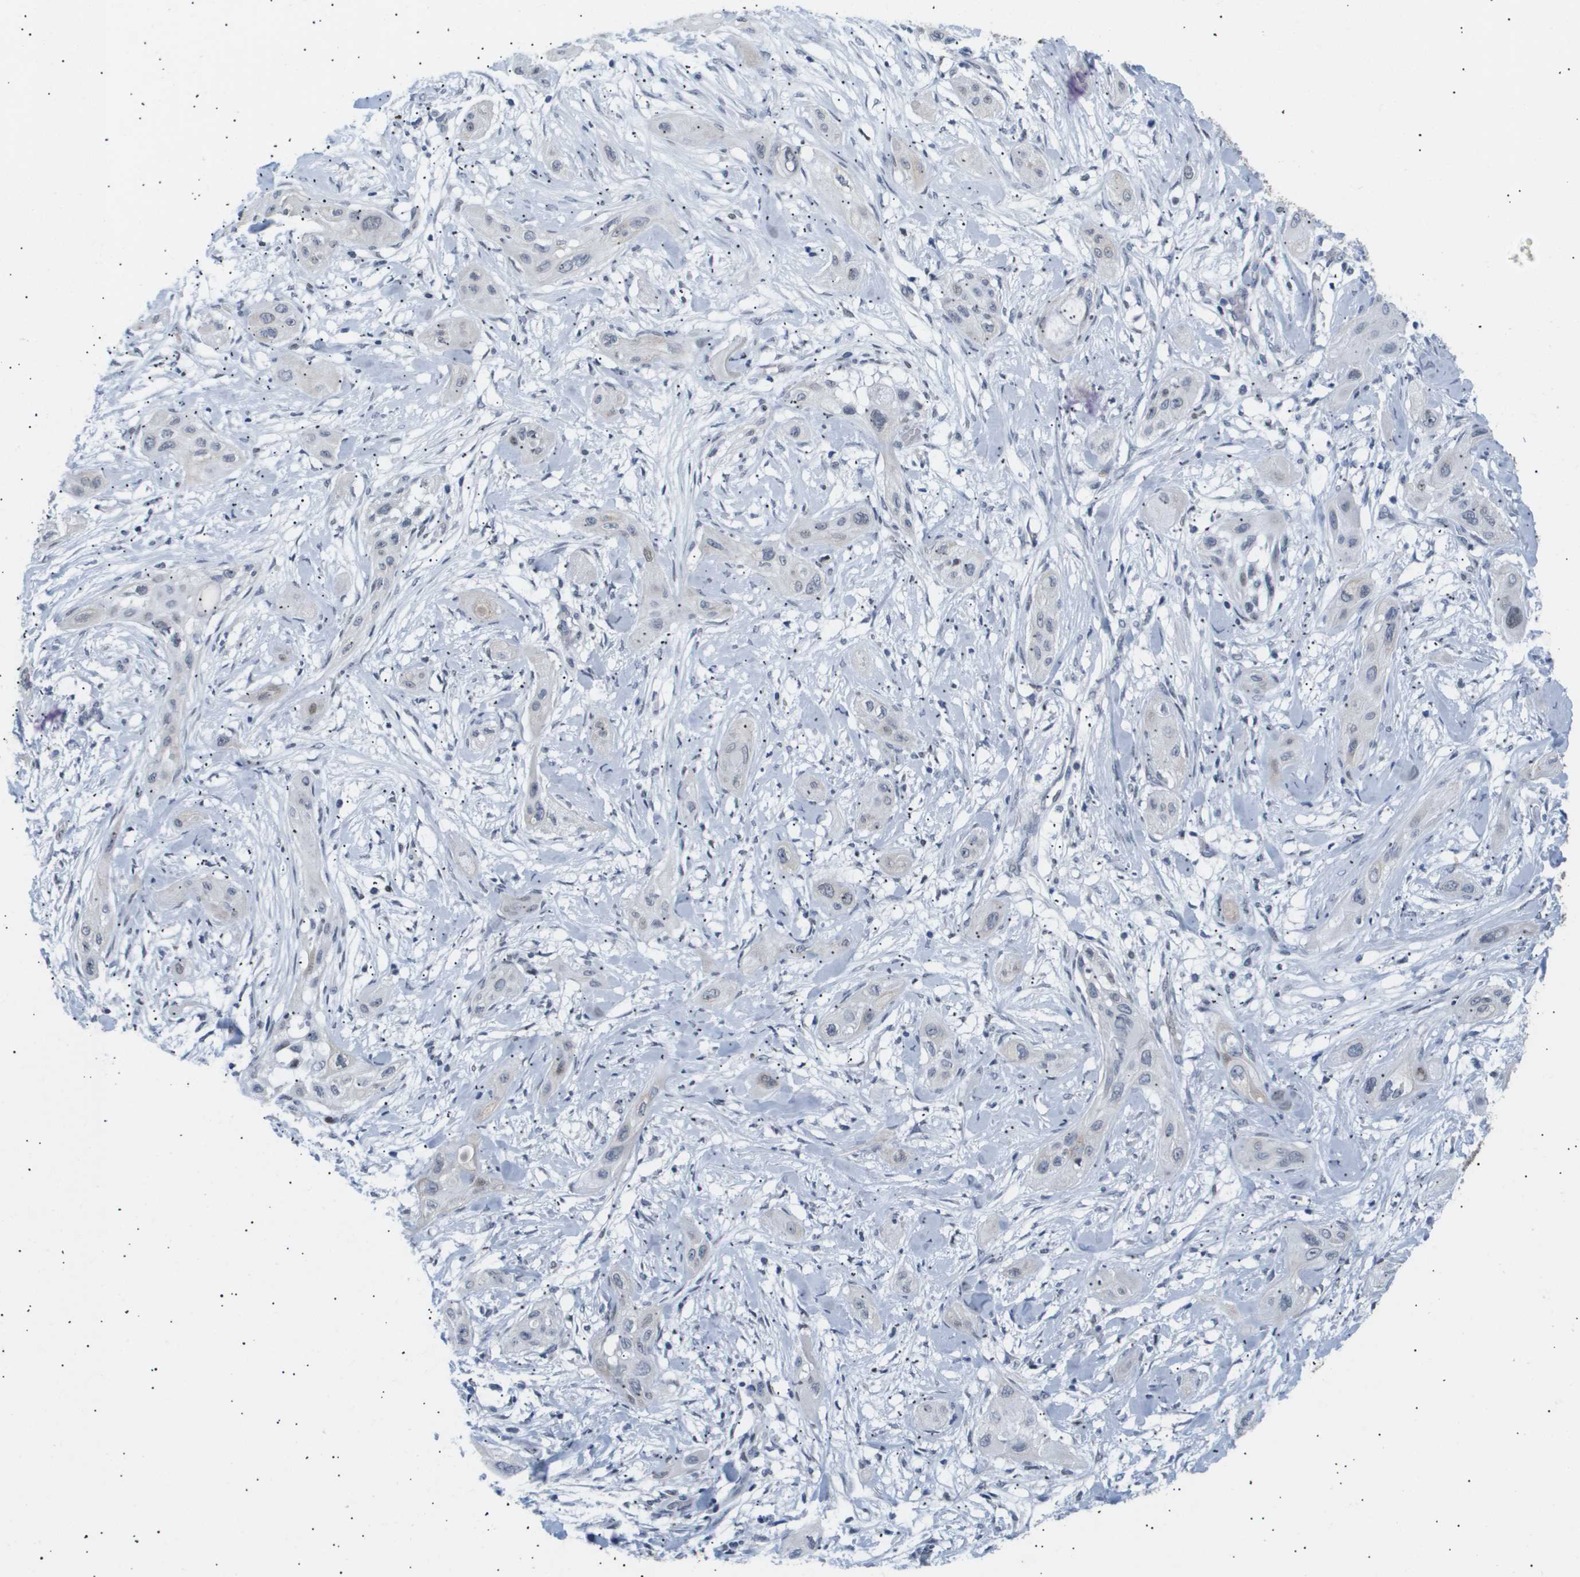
{"staining": {"intensity": "negative", "quantity": "none", "location": "none"}, "tissue": "lung cancer", "cell_type": "Tumor cells", "image_type": "cancer", "snomed": [{"axis": "morphology", "description": "Squamous cell carcinoma, NOS"}, {"axis": "topography", "description": "Lung"}], "caption": "Lung cancer stained for a protein using immunohistochemistry displays no positivity tumor cells.", "gene": "PPARD", "patient": {"sex": "female", "age": 47}}